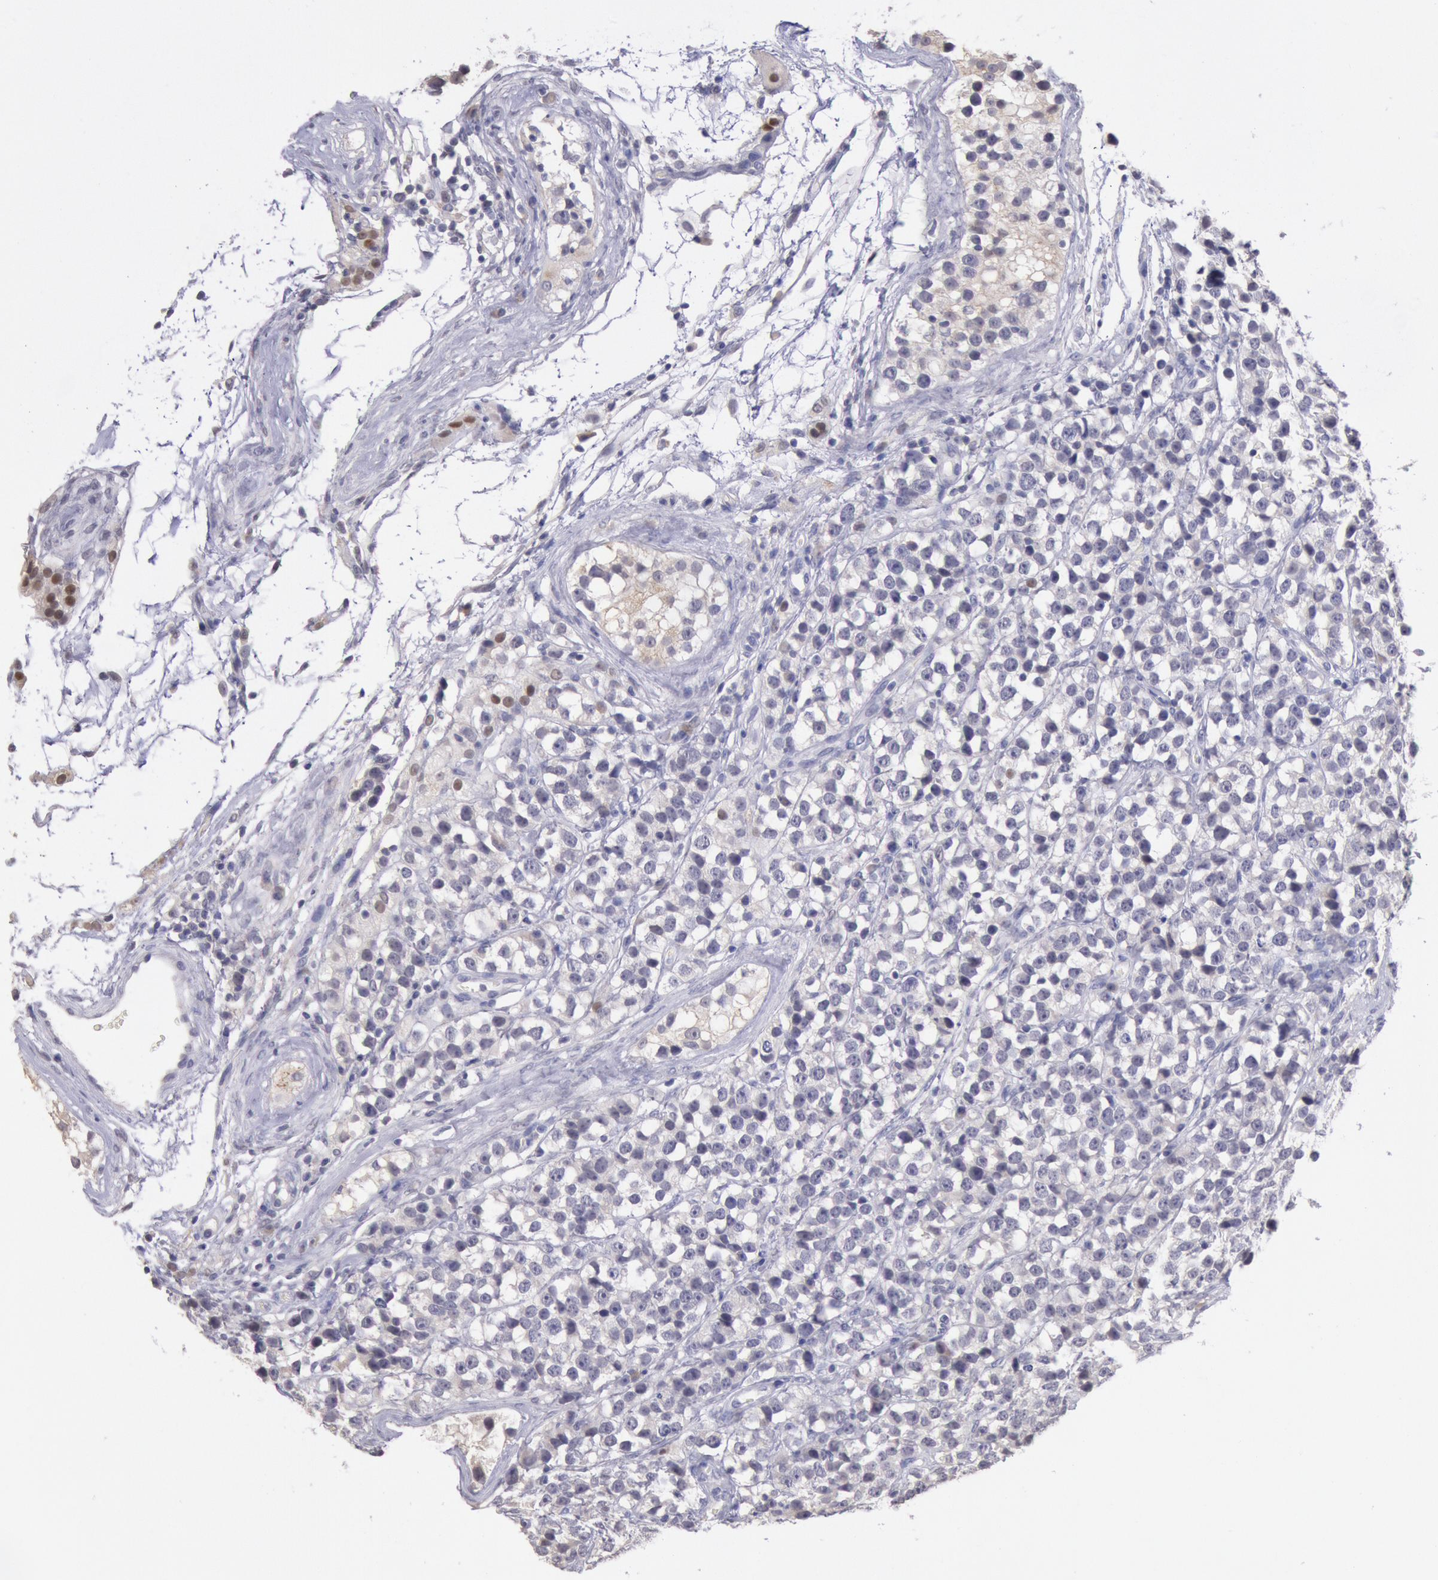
{"staining": {"intensity": "negative", "quantity": "none", "location": "none"}, "tissue": "testis cancer", "cell_type": "Tumor cells", "image_type": "cancer", "snomed": [{"axis": "morphology", "description": "Seminoma, NOS"}, {"axis": "topography", "description": "Testis"}], "caption": "Immunohistochemistry of human testis seminoma reveals no expression in tumor cells. Brightfield microscopy of IHC stained with DAB (3,3'-diaminobenzidine) (brown) and hematoxylin (blue), captured at high magnification.", "gene": "GAL3ST1", "patient": {"sex": "male", "age": 25}}